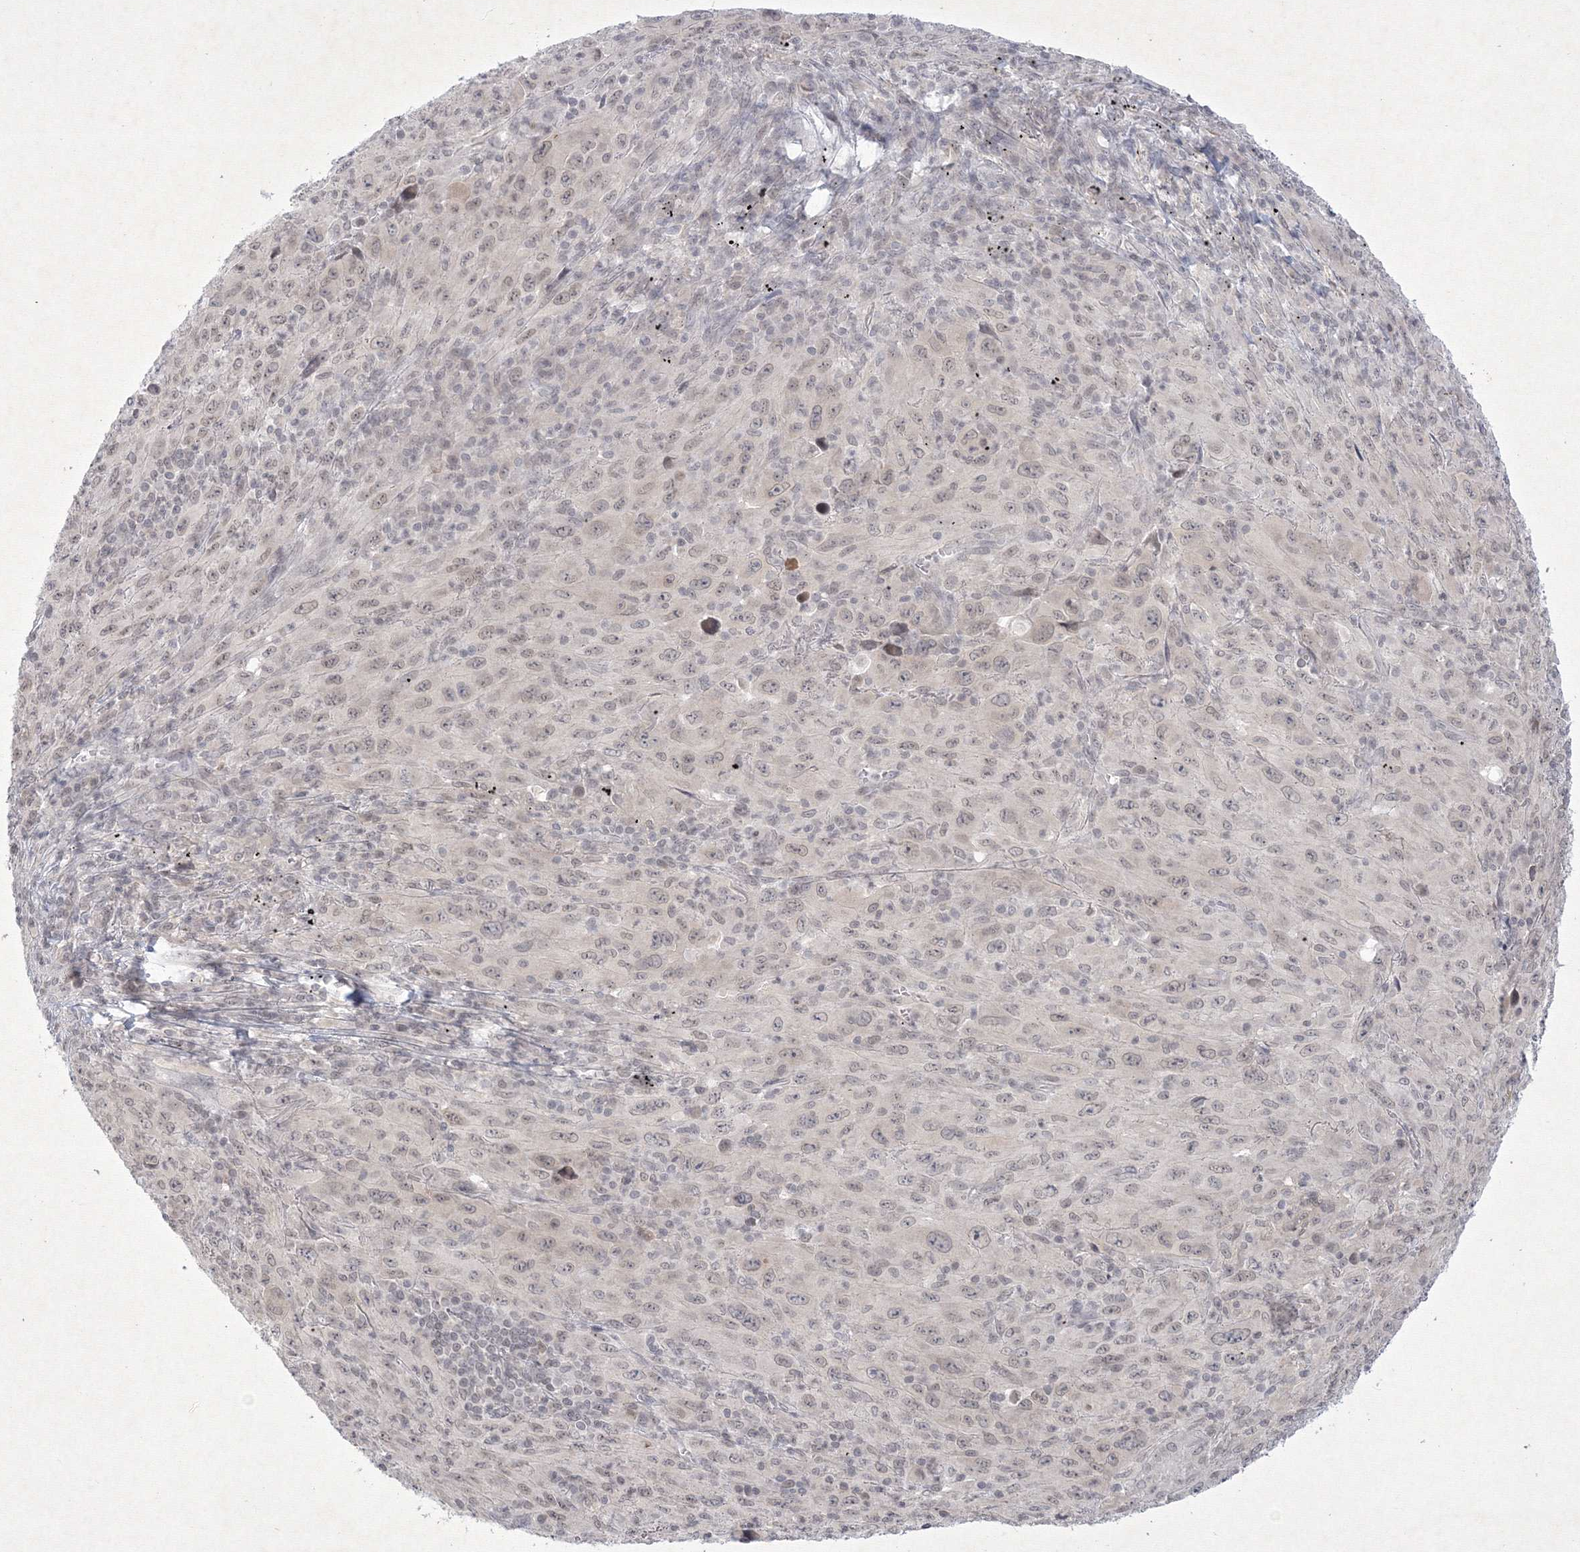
{"staining": {"intensity": "weak", "quantity": "25%-75%", "location": "nuclear"}, "tissue": "melanoma", "cell_type": "Tumor cells", "image_type": "cancer", "snomed": [{"axis": "morphology", "description": "Malignant melanoma, Metastatic site"}, {"axis": "topography", "description": "Skin"}], "caption": "Immunohistochemical staining of melanoma reveals low levels of weak nuclear expression in approximately 25%-75% of tumor cells. (brown staining indicates protein expression, while blue staining denotes nuclei).", "gene": "NXPE3", "patient": {"sex": "female", "age": 56}}